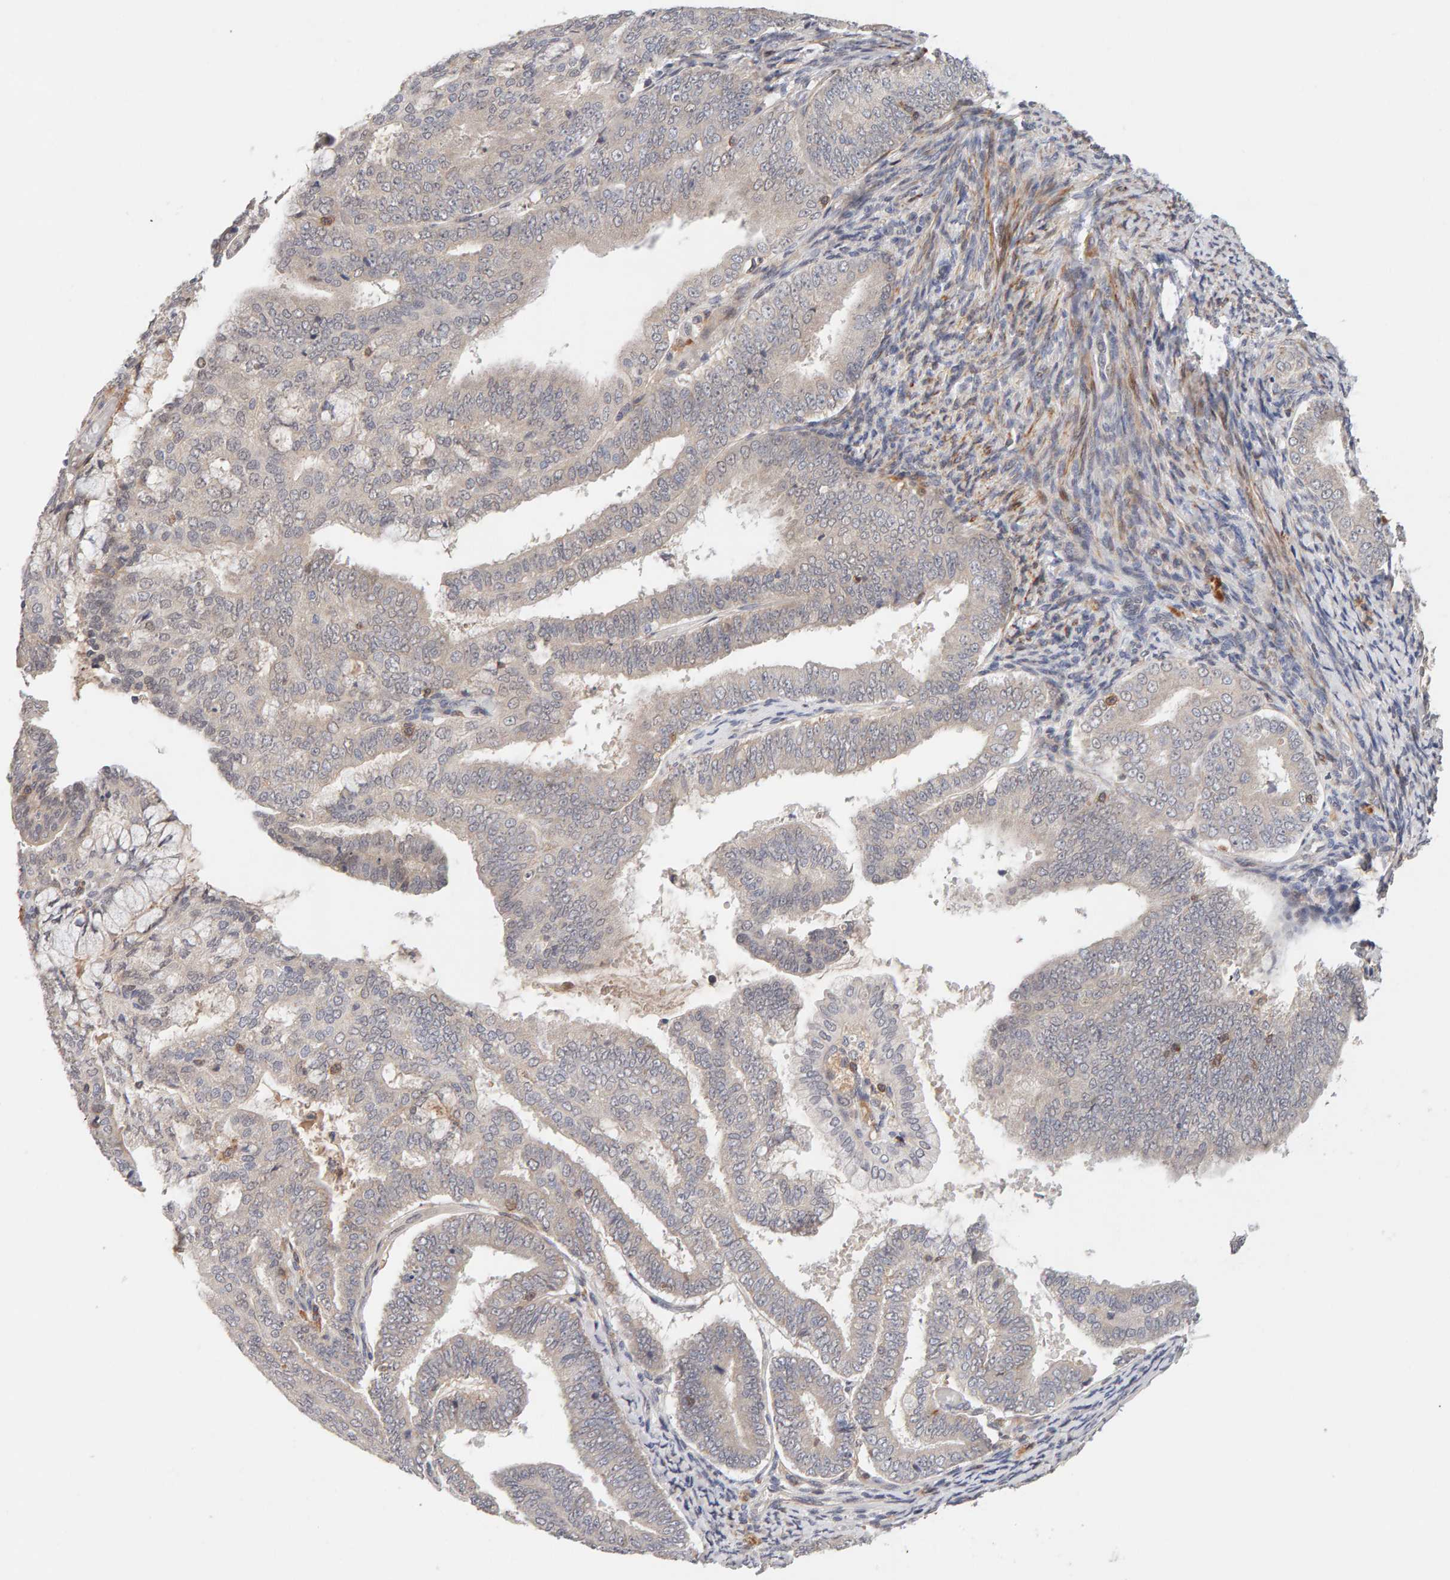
{"staining": {"intensity": "weak", "quantity": "25%-75%", "location": "cytoplasmic/membranous"}, "tissue": "endometrial cancer", "cell_type": "Tumor cells", "image_type": "cancer", "snomed": [{"axis": "morphology", "description": "Adenocarcinoma, NOS"}, {"axis": "topography", "description": "Endometrium"}], "caption": "Weak cytoplasmic/membranous positivity is identified in about 25%-75% of tumor cells in endometrial adenocarcinoma.", "gene": "NUDCD1", "patient": {"sex": "female", "age": 63}}